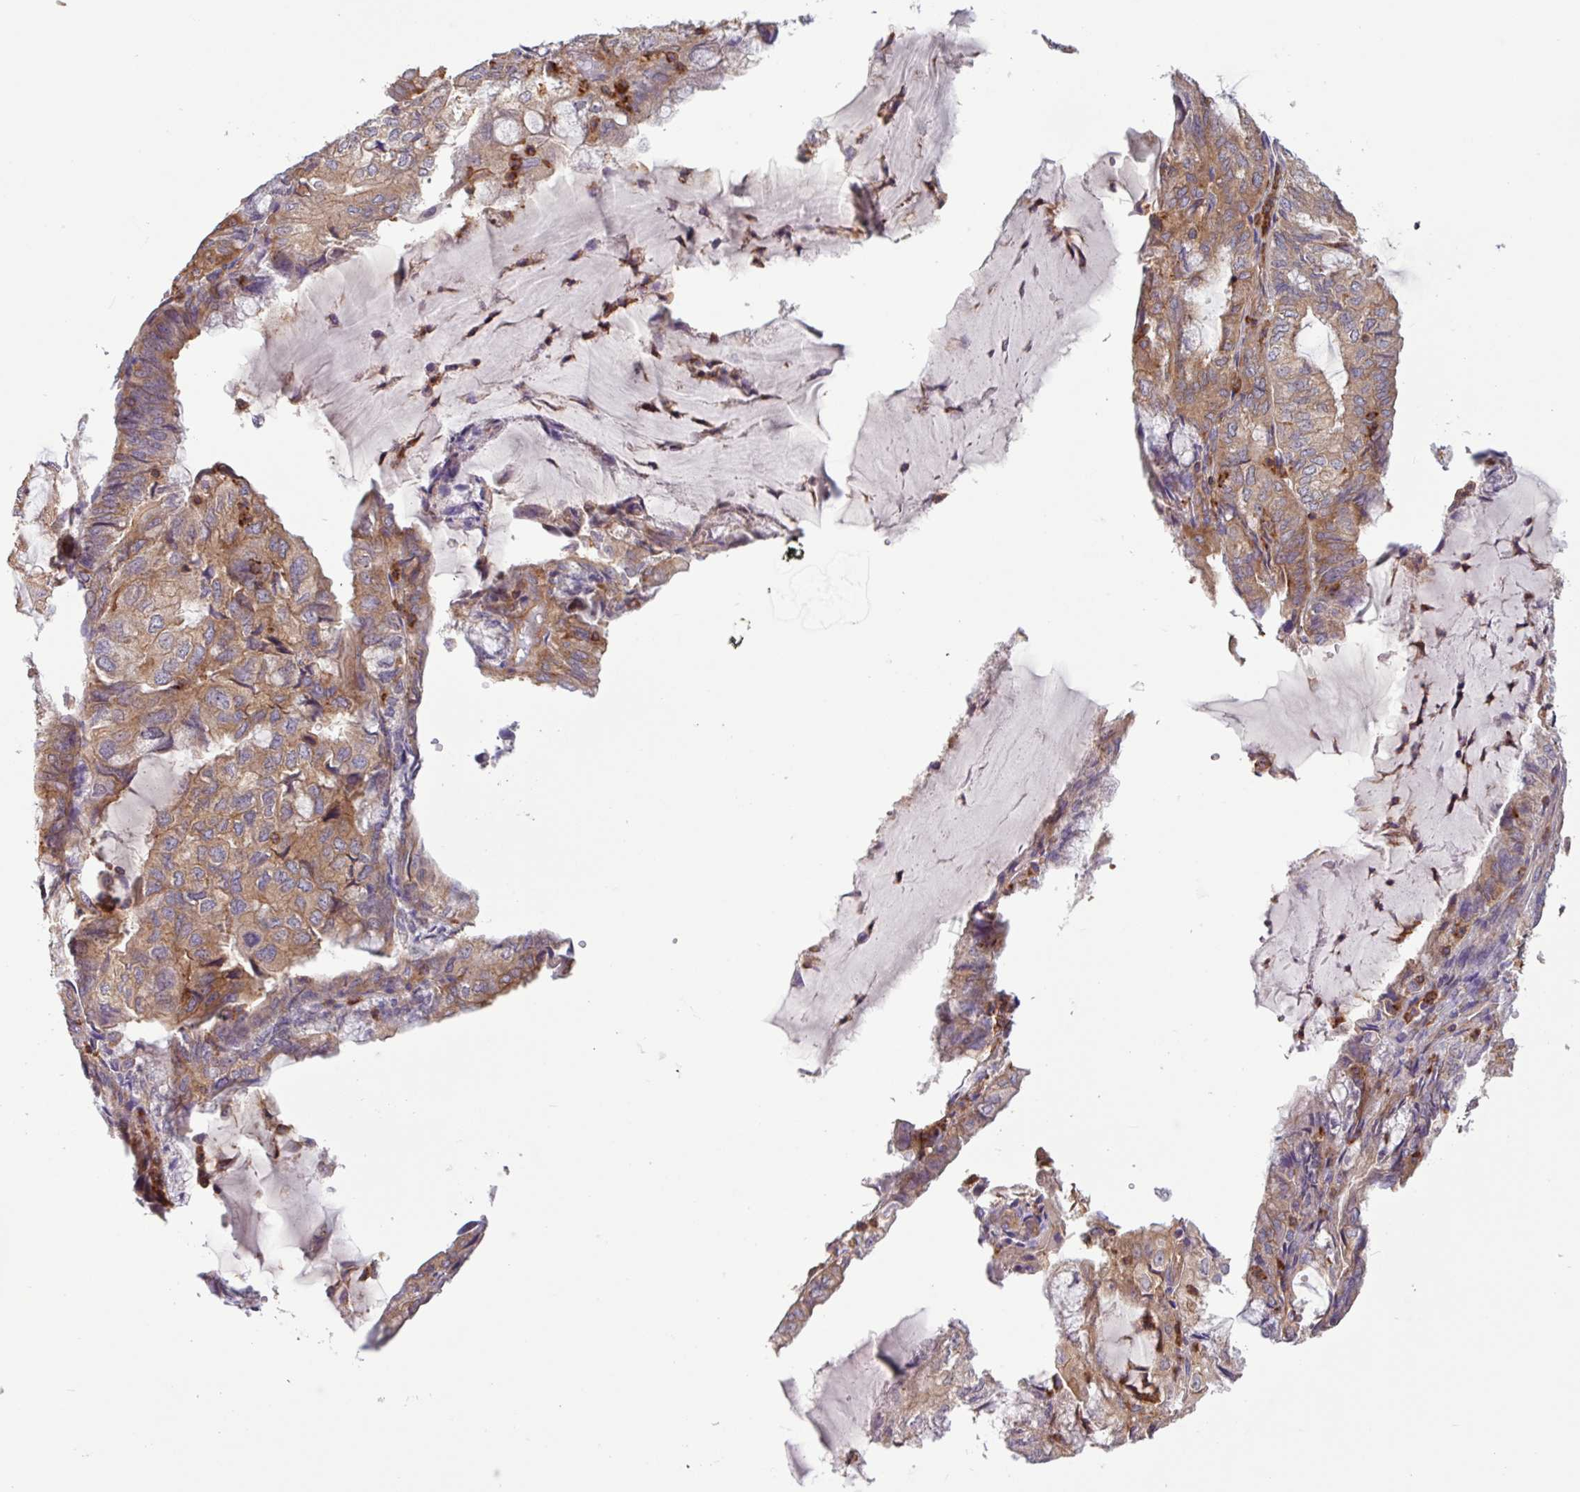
{"staining": {"intensity": "moderate", "quantity": "<25%", "location": "cytoplasmic/membranous"}, "tissue": "endometrial cancer", "cell_type": "Tumor cells", "image_type": "cancer", "snomed": [{"axis": "morphology", "description": "Adenocarcinoma, NOS"}, {"axis": "topography", "description": "Endometrium"}], "caption": "A low amount of moderate cytoplasmic/membranous positivity is identified in approximately <25% of tumor cells in adenocarcinoma (endometrial) tissue. (DAB (3,3'-diaminobenzidine) IHC, brown staining for protein, blue staining for nuclei).", "gene": "ACTR3", "patient": {"sex": "female", "age": 81}}